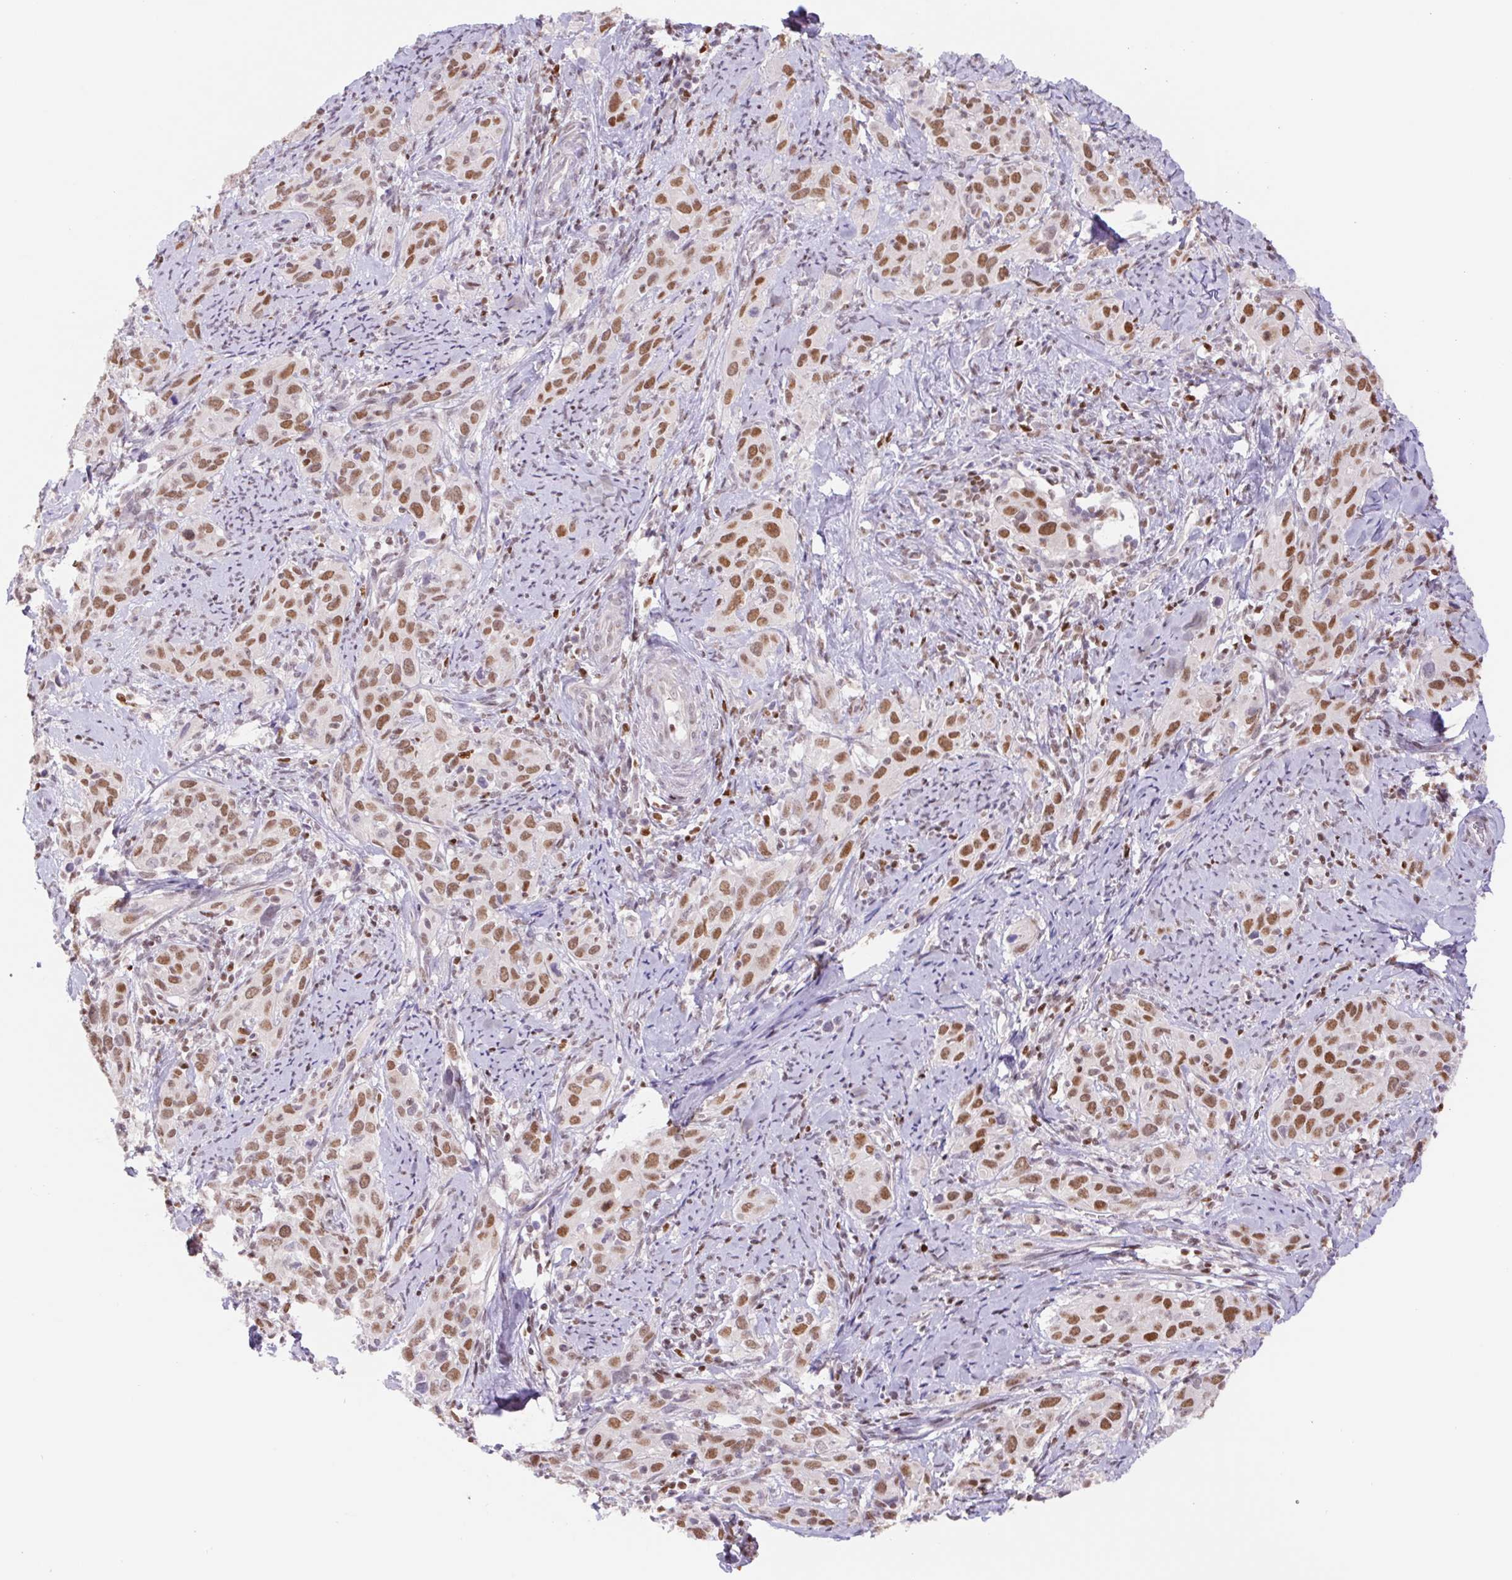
{"staining": {"intensity": "moderate", "quantity": ">75%", "location": "nuclear"}, "tissue": "cervical cancer", "cell_type": "Tumor cells", "image_type": "cancer", "snomed": [{"axis": "morphology", "description": "Squamous cell carcinoma, NOS"}, {"axis": "topography", "description": "Cervix"}], "caption": "This is a micrograph of IHC staining of cervical cancer (squamous cell carcinoma), which shows moderate staining in the nuclear of tumor cells.", "gene": "TRERF1", "patient": {"sex": "female", "age": 51}}